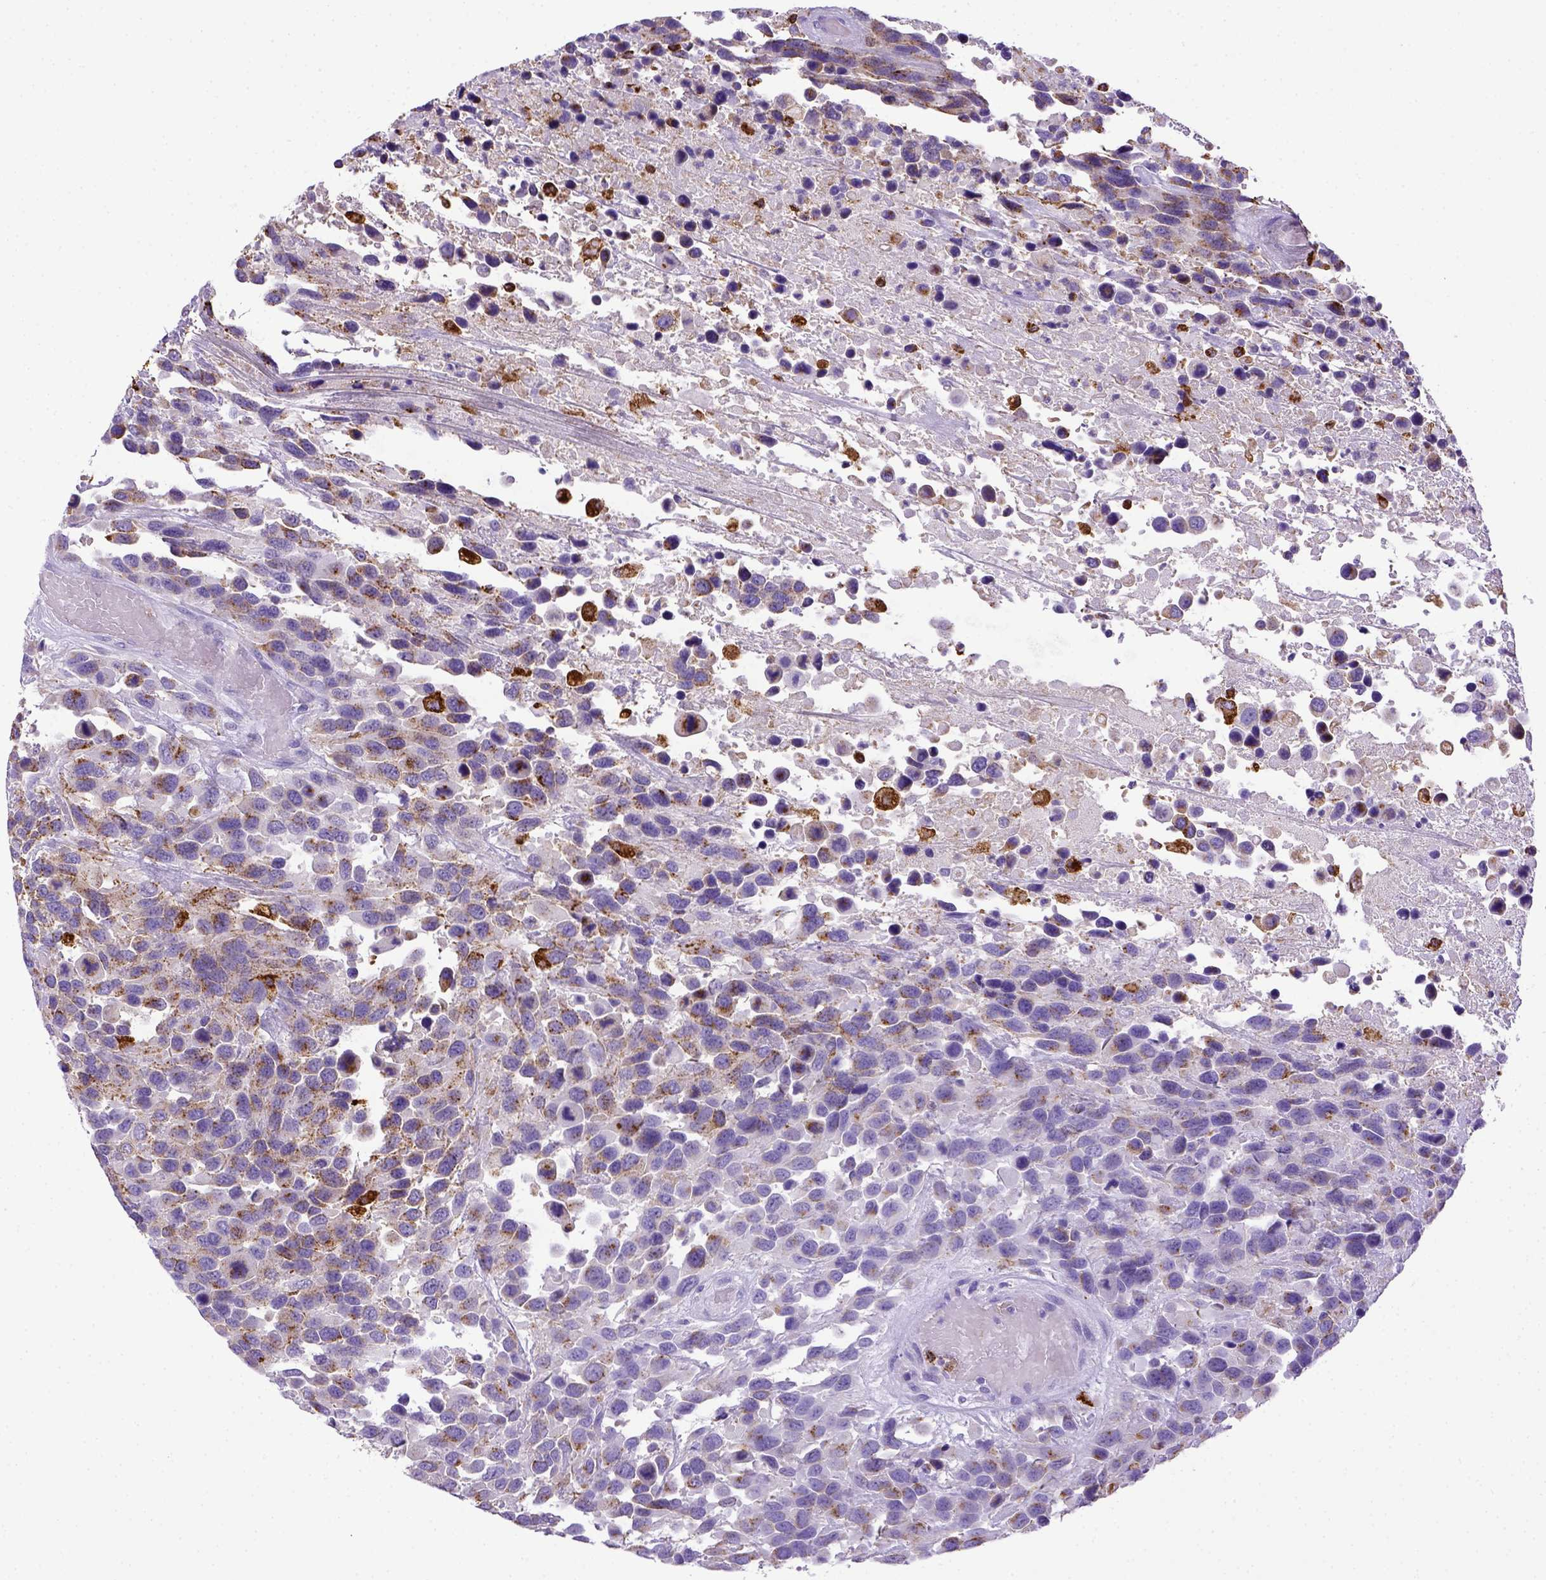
{"staining": {"intensity": "negative", "quantity": "none", "location": "none"}, "tissue": "urothelial cancer", "cell_type": "Tumor cells", "image_type": "cancer", "snomed": [{"axis": "morphology", "description": "Urothelial carcinoma, High grade"}, {"axis": "topography", "description": "Urinary bladder"}], "caption": "Urothelial cancer was stained to show a protein in brown. There is no significant staining in tumor cells. (DAB immunohistochemistry (IHC) with hematoxylin counter stain).", "gene": "CD68", "patient": {"sex": "female", "age": 70}}